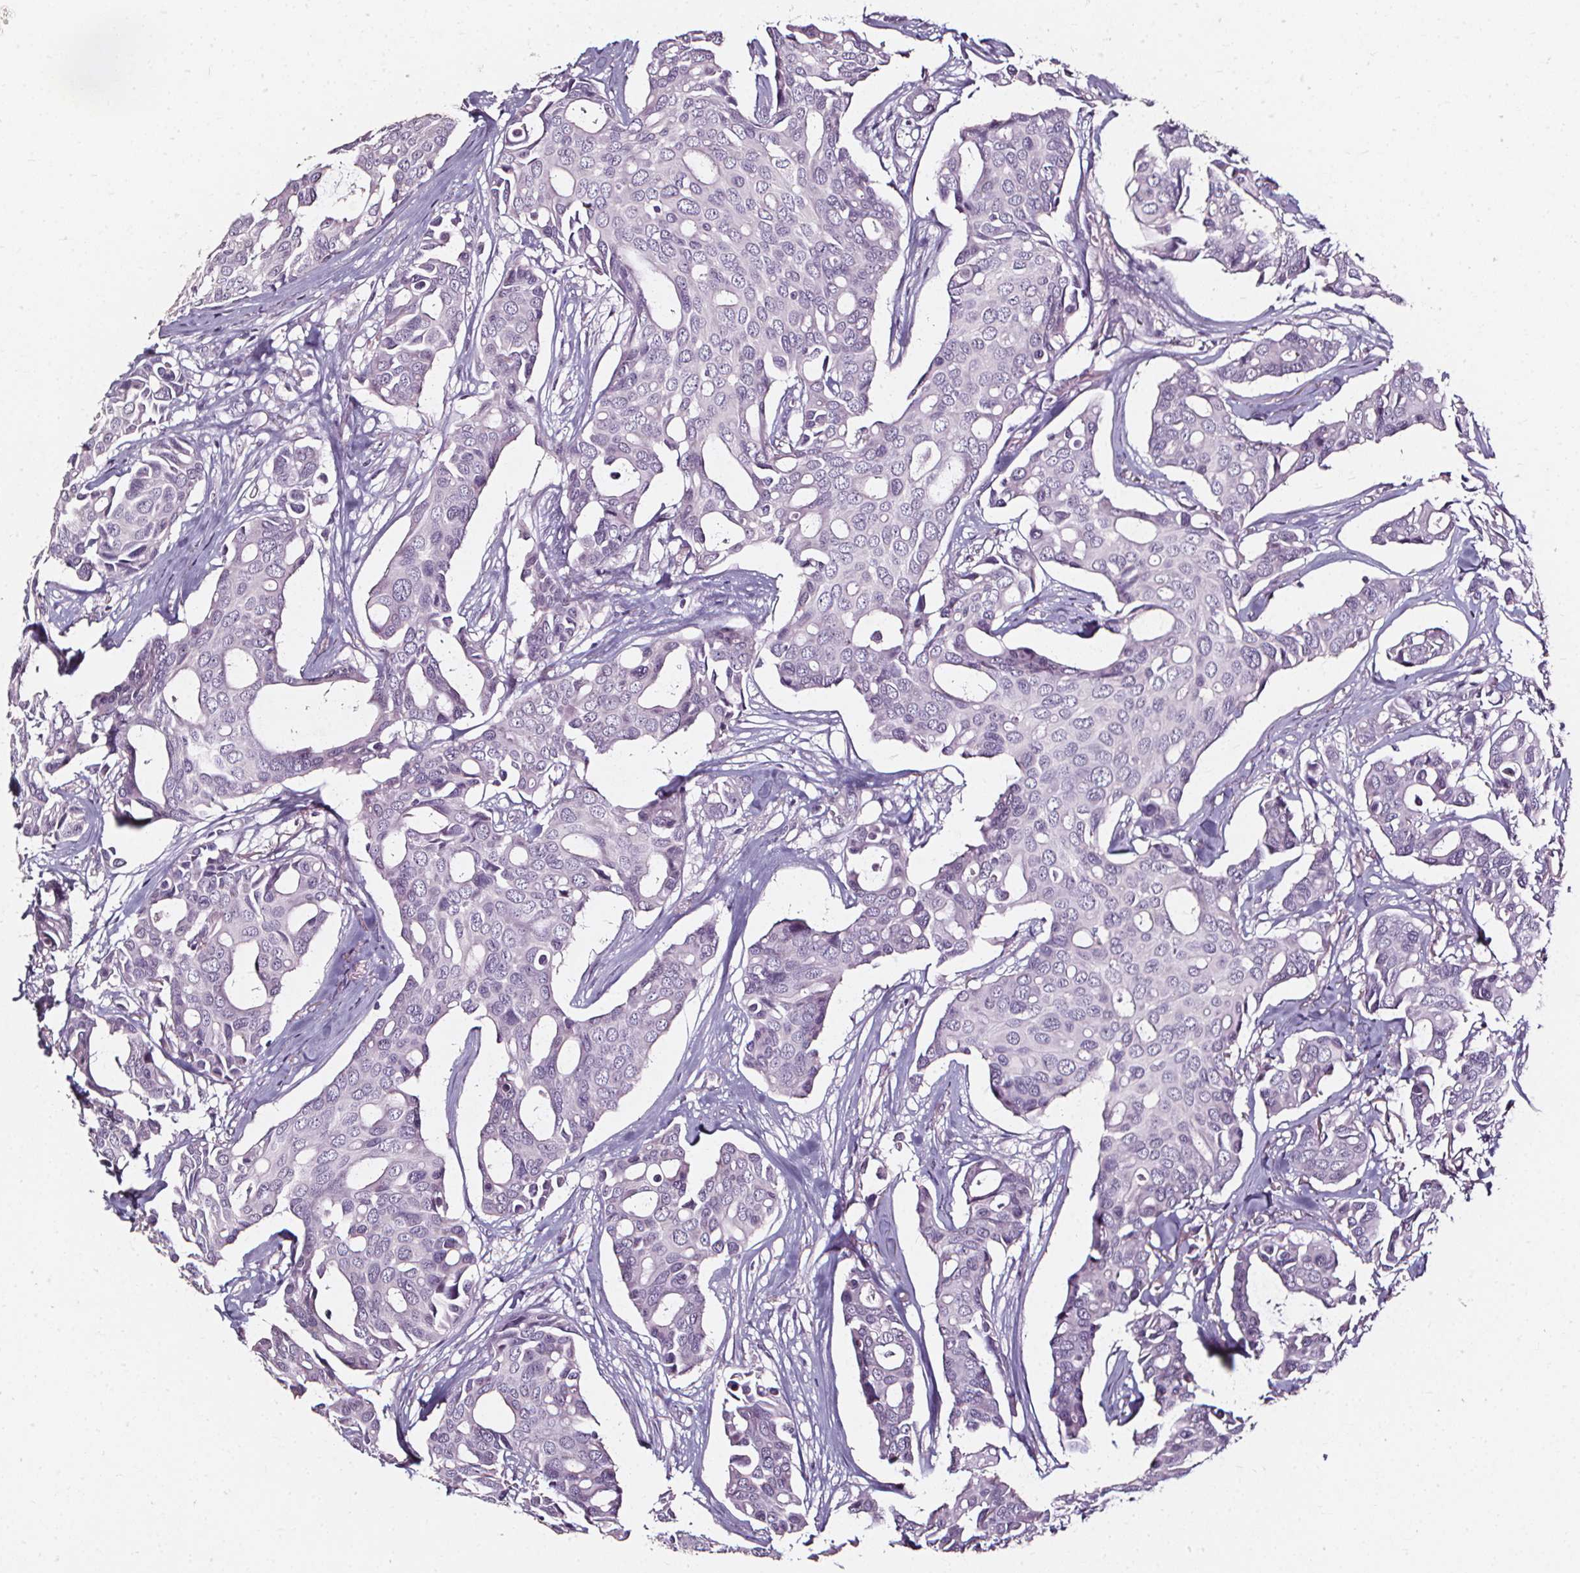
{"staining": {"intensity": "negative", "quantity": "none", "location": "none"}, "tissue": "breast cancer", "cell_type": "Tumor cells", "image_type": "cancer", "snomed": [{"axis": "morphology", "description": "Duct carcinoma"}, {"axis": "topography", "description": "Breast"}], "caption": "Tumor cells show no significant protein expression in breast cancer.", "gene": "DEFA5", "patient": {"sex": "female", "age": 54}}